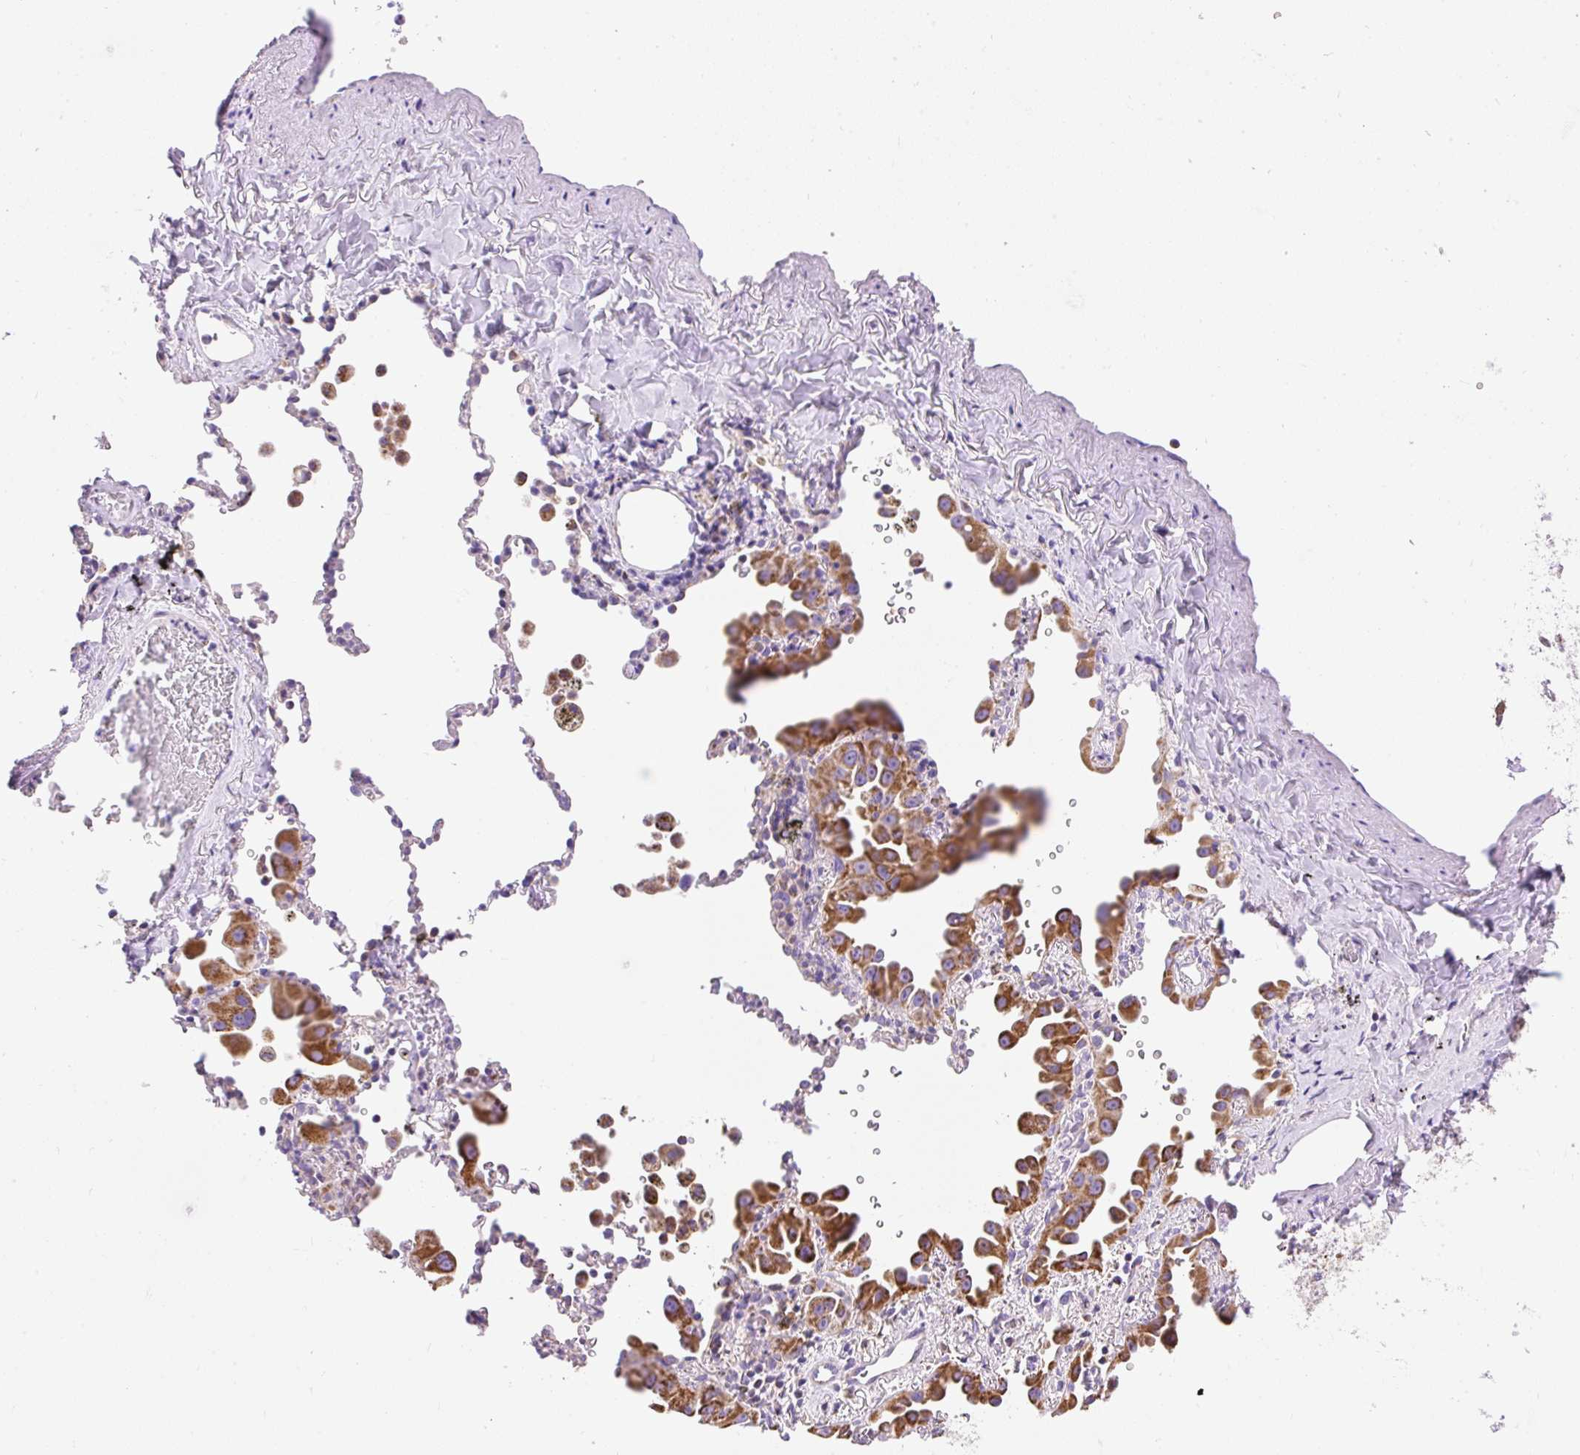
{"staining": {"intensity": "strong", "quantity": ">75%", "location": "cytoplasmic/membranous"}, "tissue": "lung cancer", "cell_type": "Tumor cells", "image_type": "cancer", "snomed": [{"axis": "morphology", "description": "Adenocarcinoma, NOS"}, {"axis": "topography", "description": "Lung"}], "caption": "IHC (DAB (3,3'-diaminobenzidine)) staining of human adenocarcinoma (lung) reveals strong cytoplasmic/membranous protein staining in about >75% of tumor cells. Using DAB (3,3'-diaminobenzidine) (brown) and hematoxylin (blue) stains, captured at high magnification using brightfield microscopy.", "gene": "DAAM2", "patient": {"sex": "male", "age": 68}}